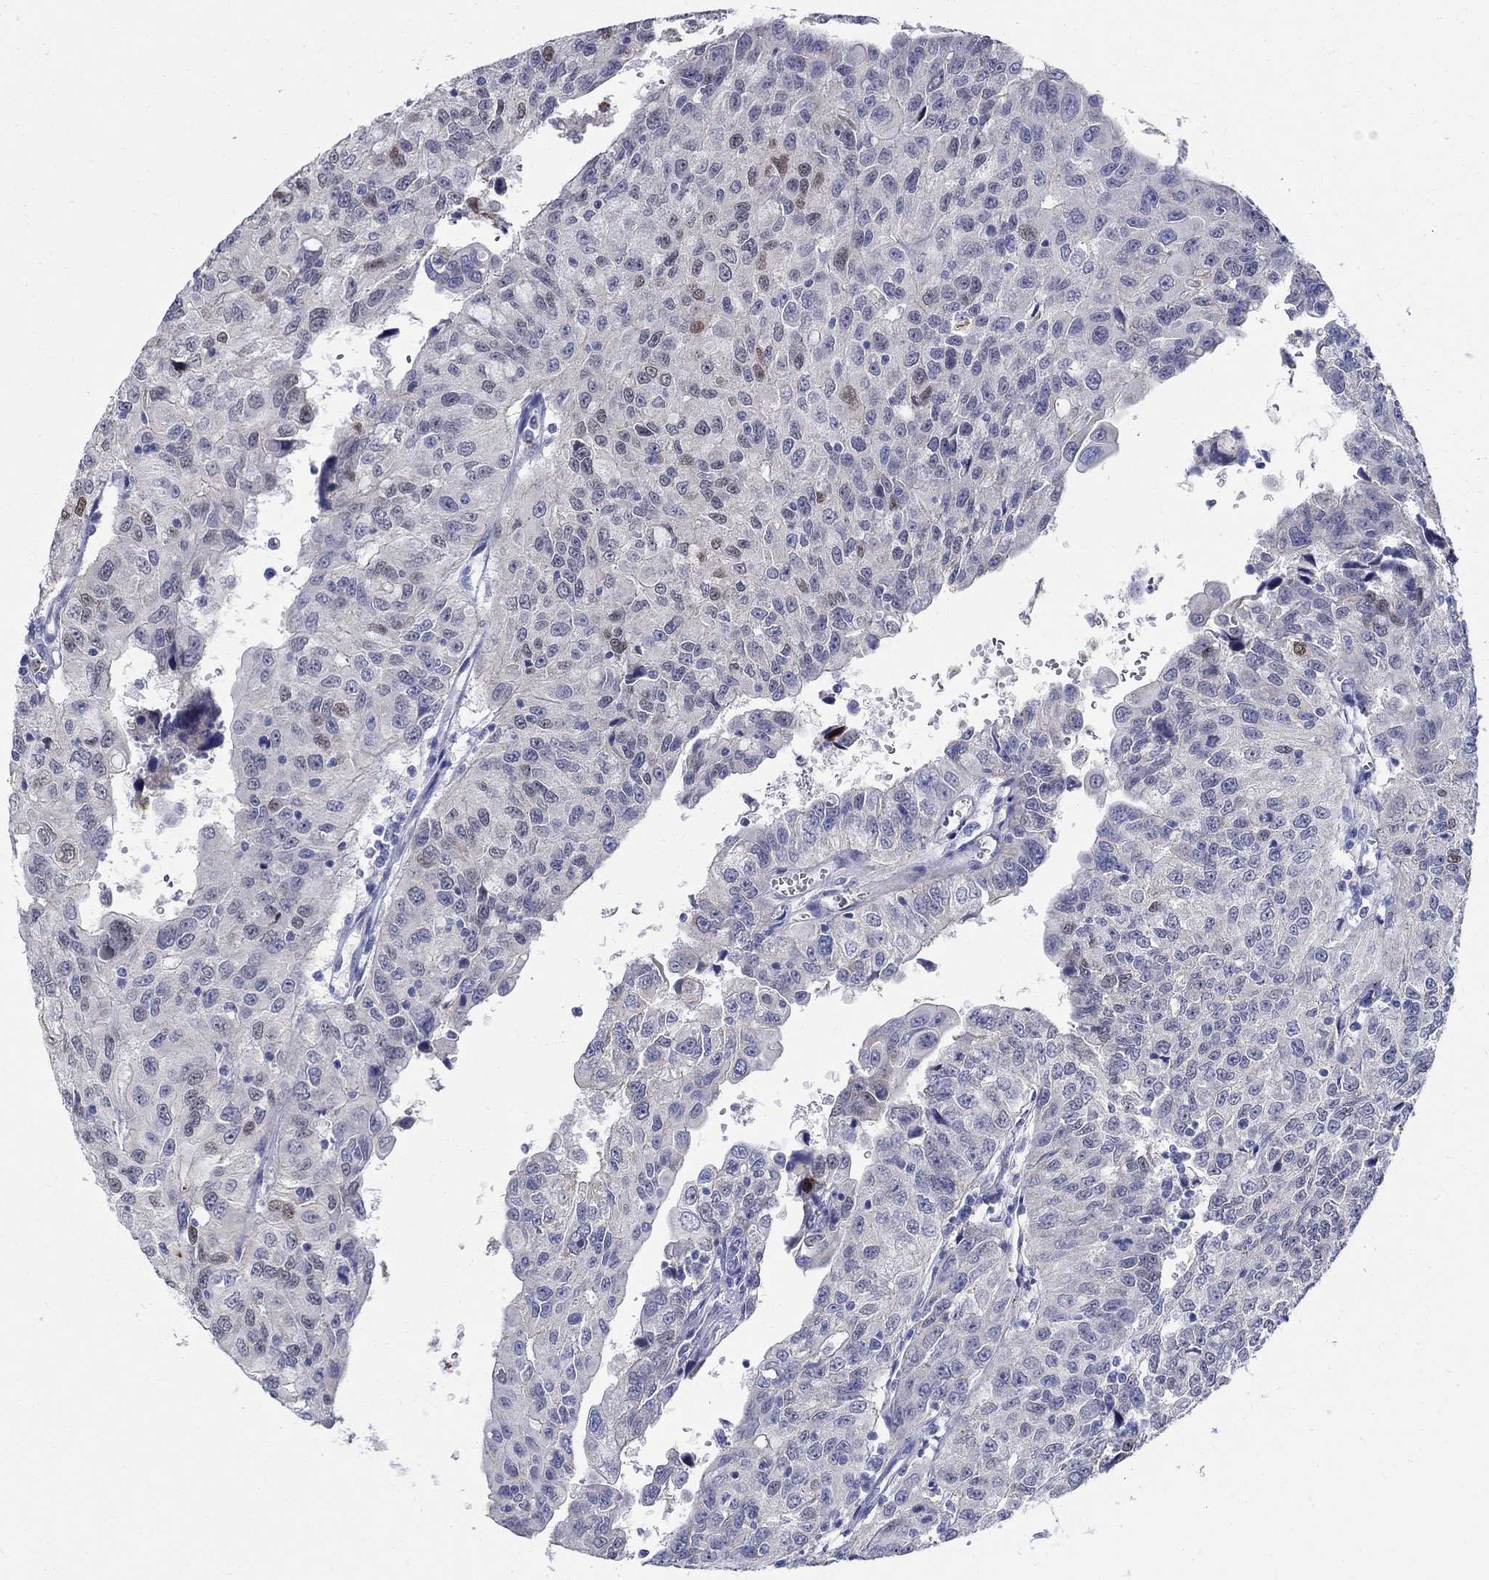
{"staining": {"intensity": "moderate", "quantity": "<25%", "location": "nuclear"}, "tissue": "urothelial cancer", "cell_type": "Tumor cells", "image_type": "cancer", "snomed": [{"axis": "morphology", "description": "Urothelial carcinoma, NOS"}, {"axis": "morphology", "description": "Urothelial carcinoma, High grade"}, {"axis": "topography", "description": "Urinary bladder"}], "caption": "Urothelial cancer stained for a protein displays moderate nuclear positivity in tumor cells.", "gene": "SOX2", "patient": {"sex": "female", "age": 73}}